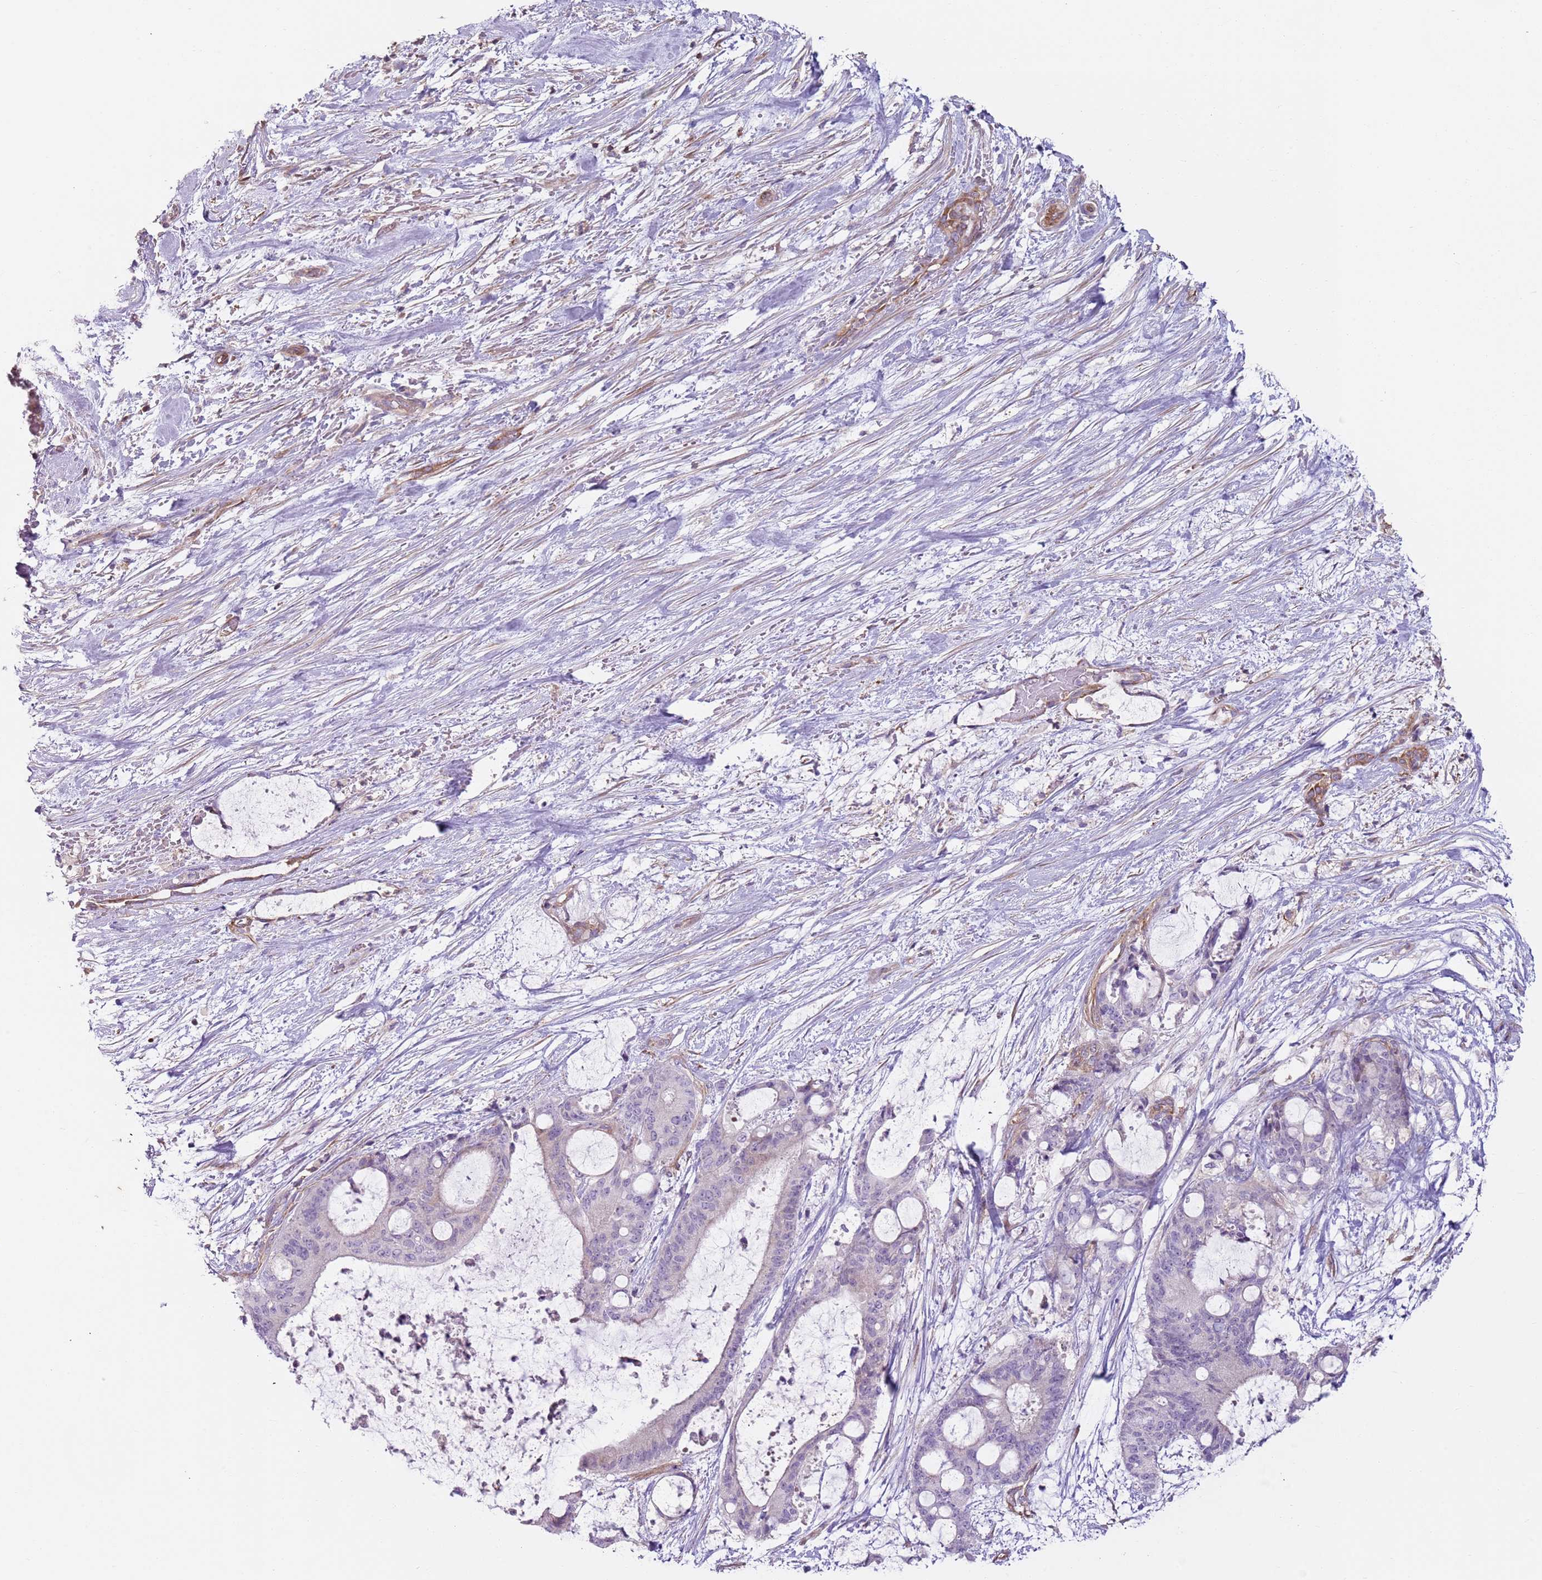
{"staining": {"intensity": "negative", "quantity": "none", "location": "none"}, "tissue": "liver cancer", "cell_type": "Tumor cells", "image_type": "cancer", "snomed": [{"axis": "morphology", "description": "Normal tissue, NOS"}, {"axis": "morphology", "description": "Cholangiocarcinoma"}, {"axis": "topography", "description": "Liver"}, {"axis": "topography", "description": "Peripheral nerve tissue"}], "caption": "The micrograph reveals no staining of tumor cells in liver cancer.", "gene": "GNAI3", "patient": {"sex": "female", "age": 73}}